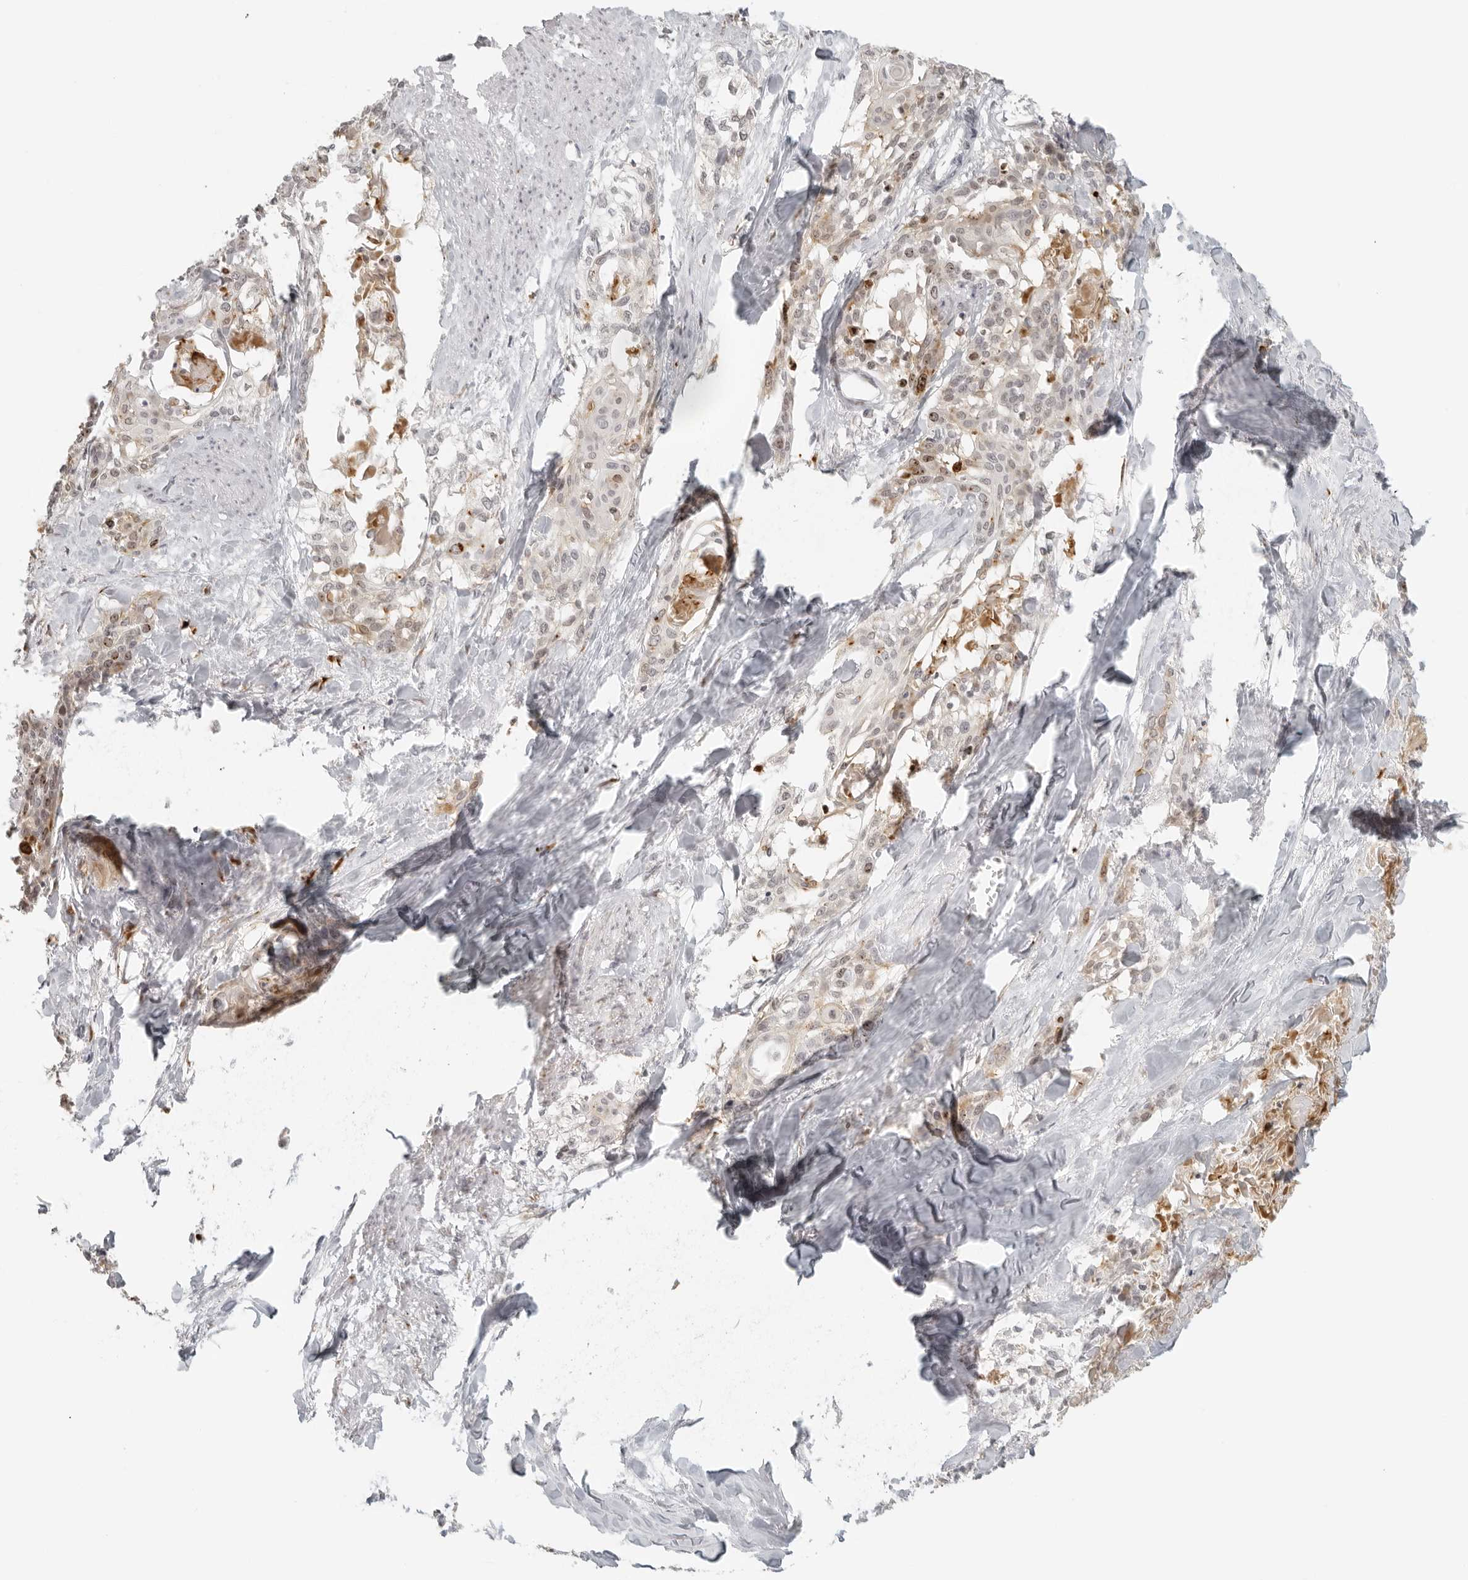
{"staining": {"intensity": "weak", "quantity": "25%-75%", "location": "cytoplasmic/membranous"}, "tissue": "cervical cancer", "cell_type": "Tumor cells", "image_type": "cancer", "snomed": [{"axis": "morphology", "description": "Squamous cell carcinoma, NOS"}, {"axis": "topography", "description": "Cervix"}], "caption": "Immunohistochemical staining of human squamous cell carcinoma (cervical) exhibits weak cytoplasmic/membranous protein expression in about 25%-75% of tumor cells.", "gene": "ZNF678", "patient": {"sex": "female", "age": 57}}